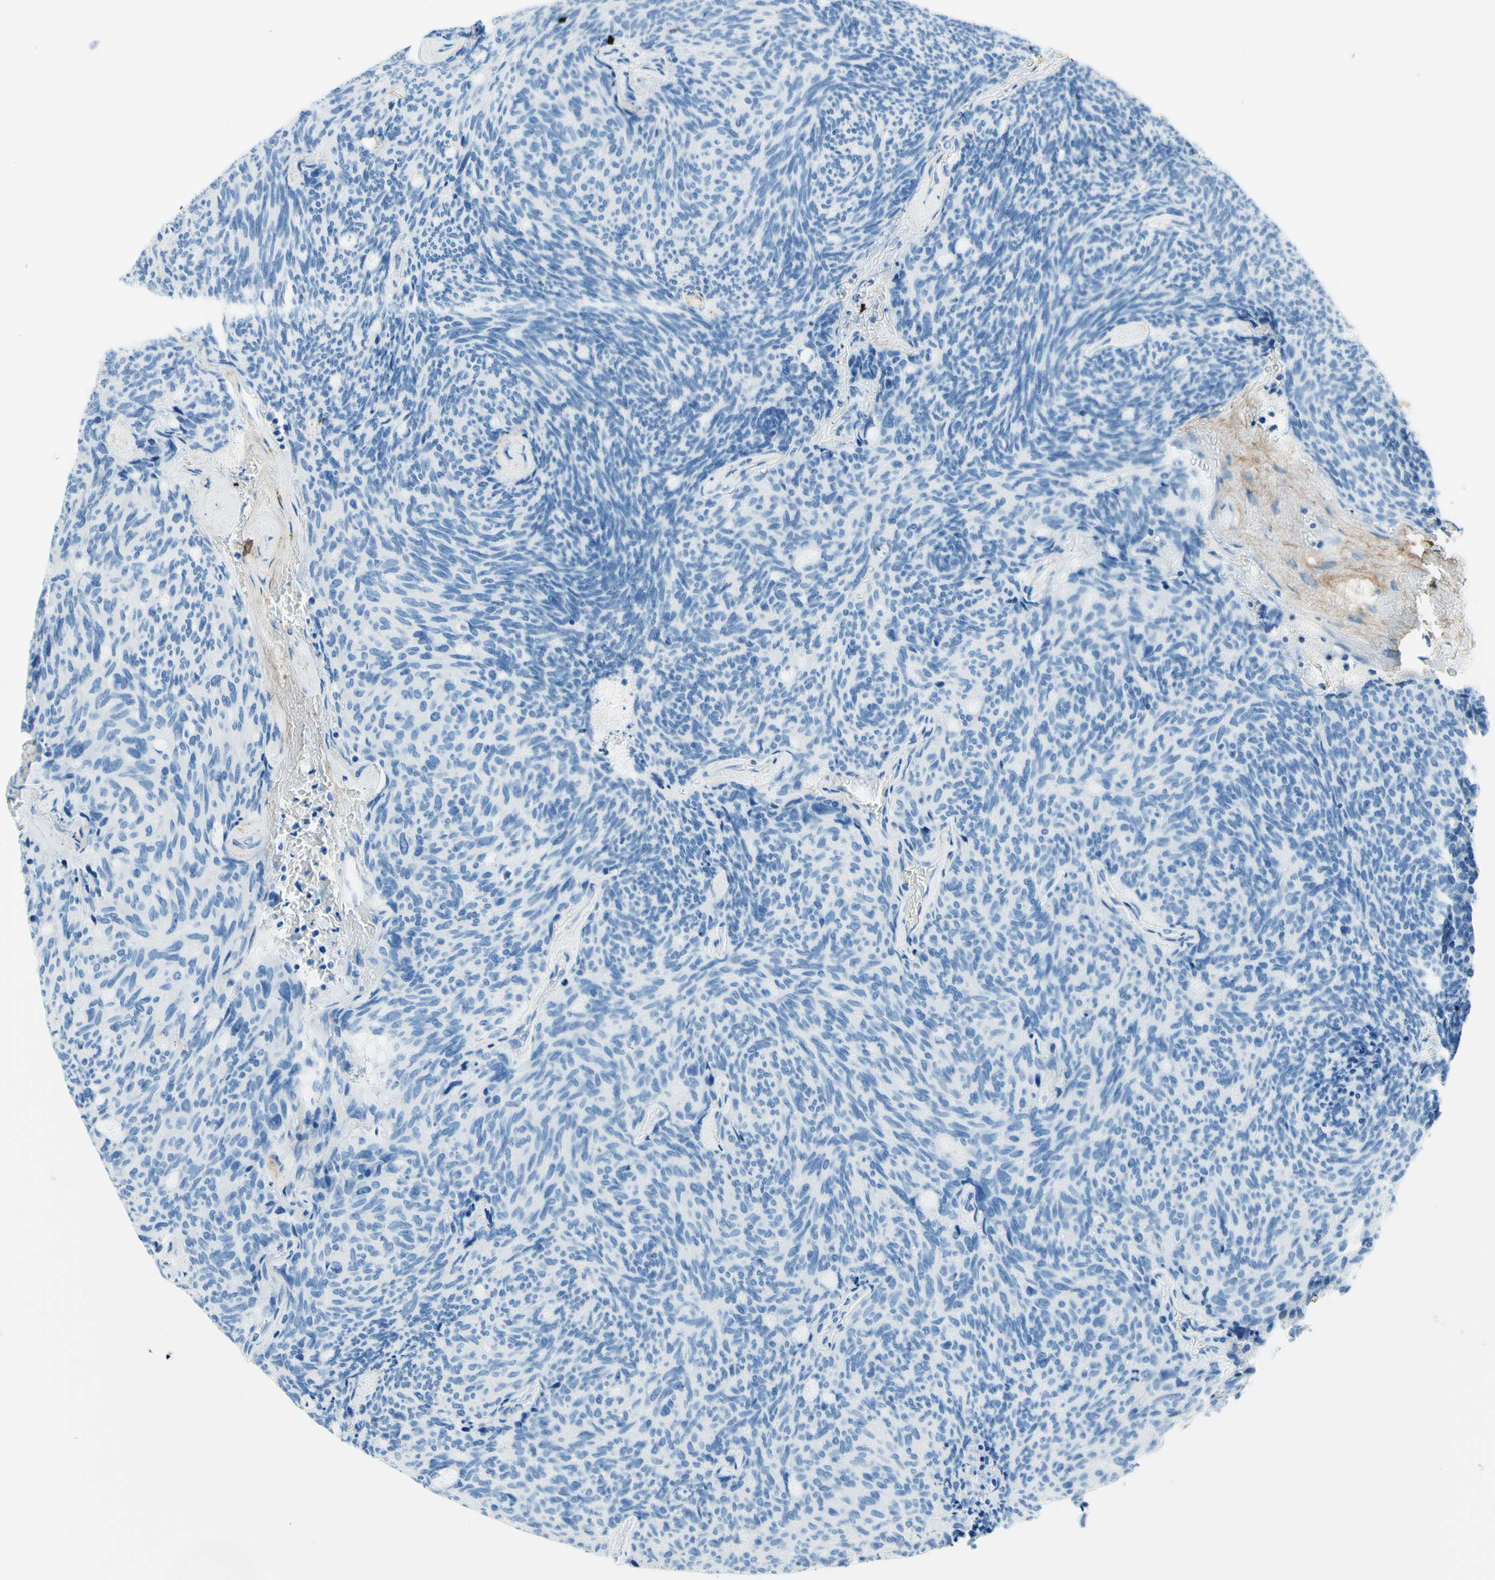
{"staining": {"intensity": "negative", "quantity": "none", "location": "none"}, "tissue": "carcinoid", "cell_type": "Tumor cells", "image_type": "cancer", "snomed": [{"axis": "morphology", "description": "Carcinoid, malignant, NOS"}, {"axis": "topography", "description": "Pancreas"}], "caption": "IHC micrograph of neoplastic tissue: human carcinoid (malignant) stained with DAB reveals no significant protein positivity in tumor cells. (DAB immunohistochemistry (IHC) visualized using brightfield microscopy, high magnification).", "gene": "MFAP5", "patient": {"sex": "female", "age": 54}}